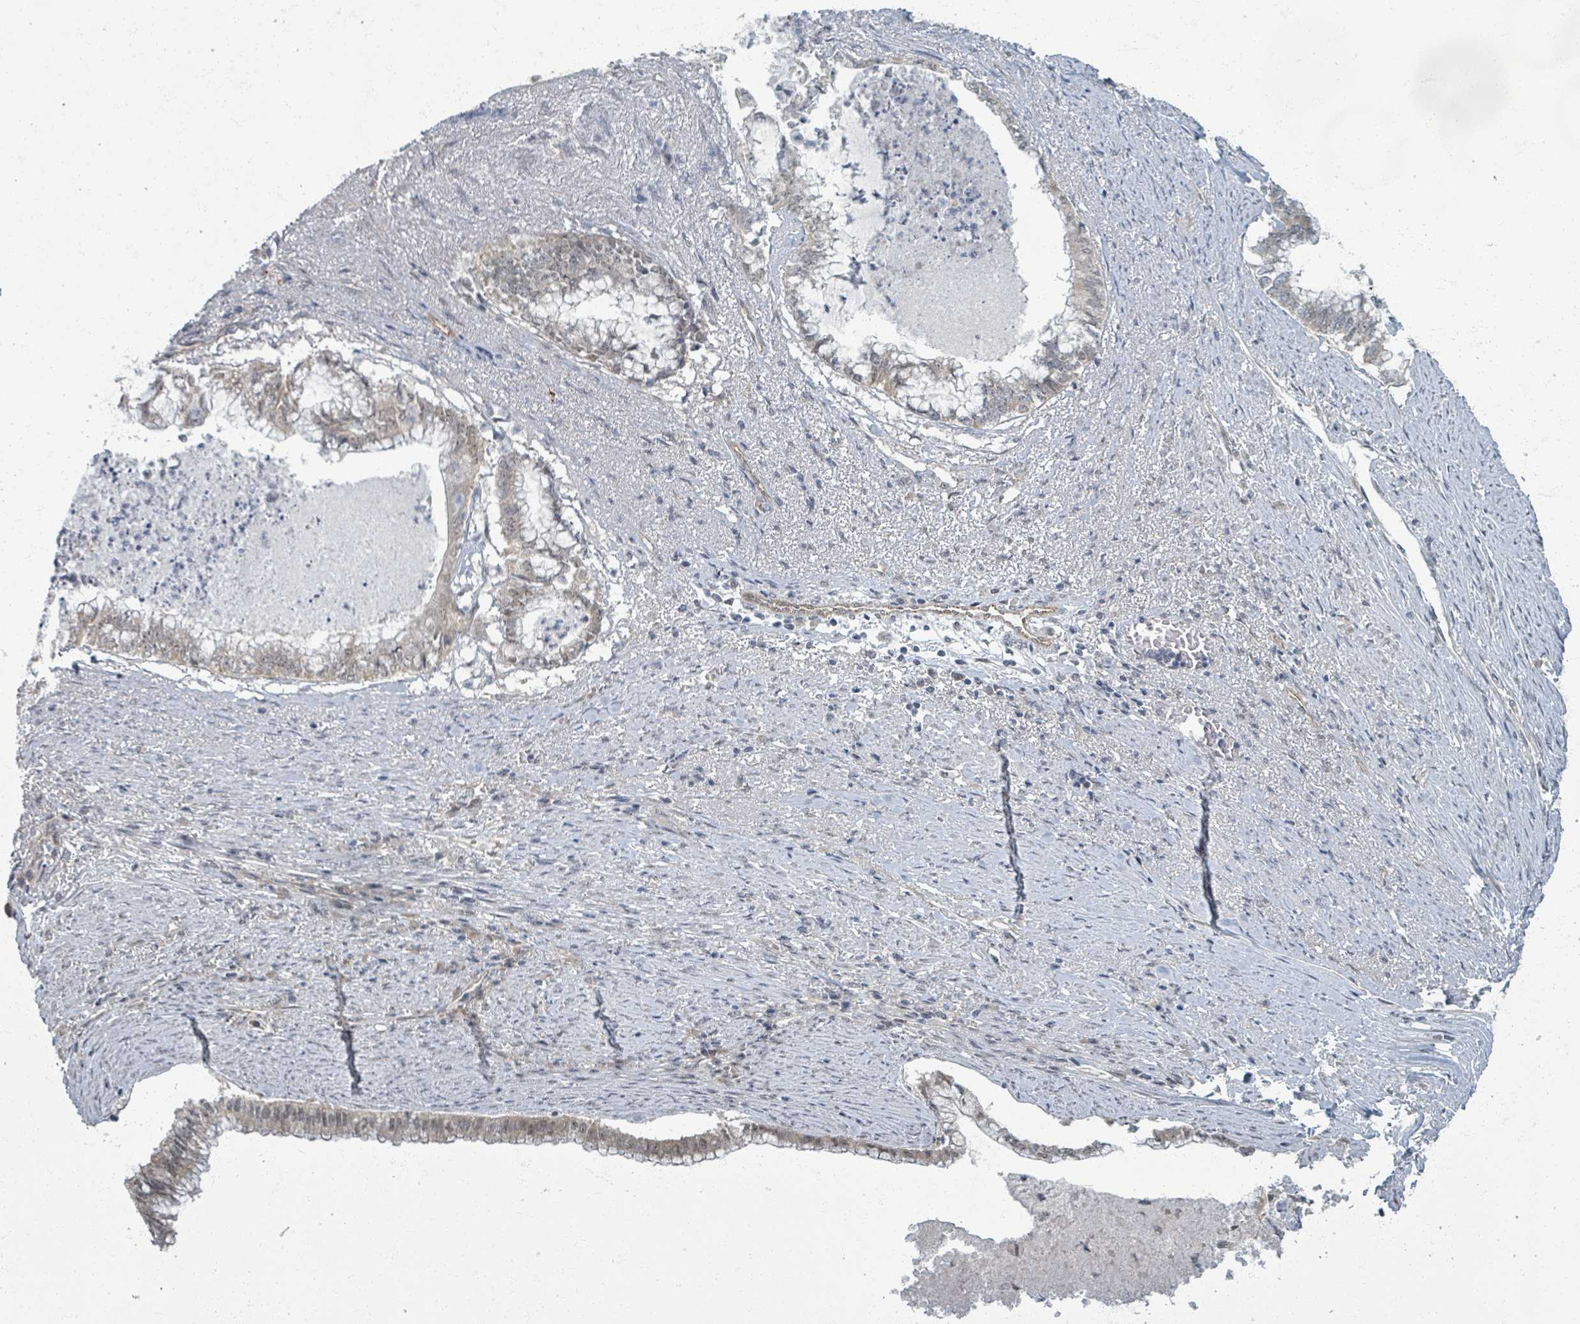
{"staining": {"intensity": "weak", "quantity": "25%-75%", "location": "cytoplasmic/membranous,nuclear"}, "tissue": "endometrial cancer", "cell_type": "Tumor cells", "image_type": "cancer", "snomed": [{"axis": "morphology", "description": "Adenocarcinoma, NOS"}, {"axis": "topography", "description": "Endometrium"}], "caption": "Immunohistochemistry of human adenocarcinoma (endometrial) demonstrates low levels of weak cytoplasmic/membranous and nuclear expression in approximately 25%-75% of tumor cells.", "gene": "INTS15", "patient": {"sex": "female", "age": 79}}